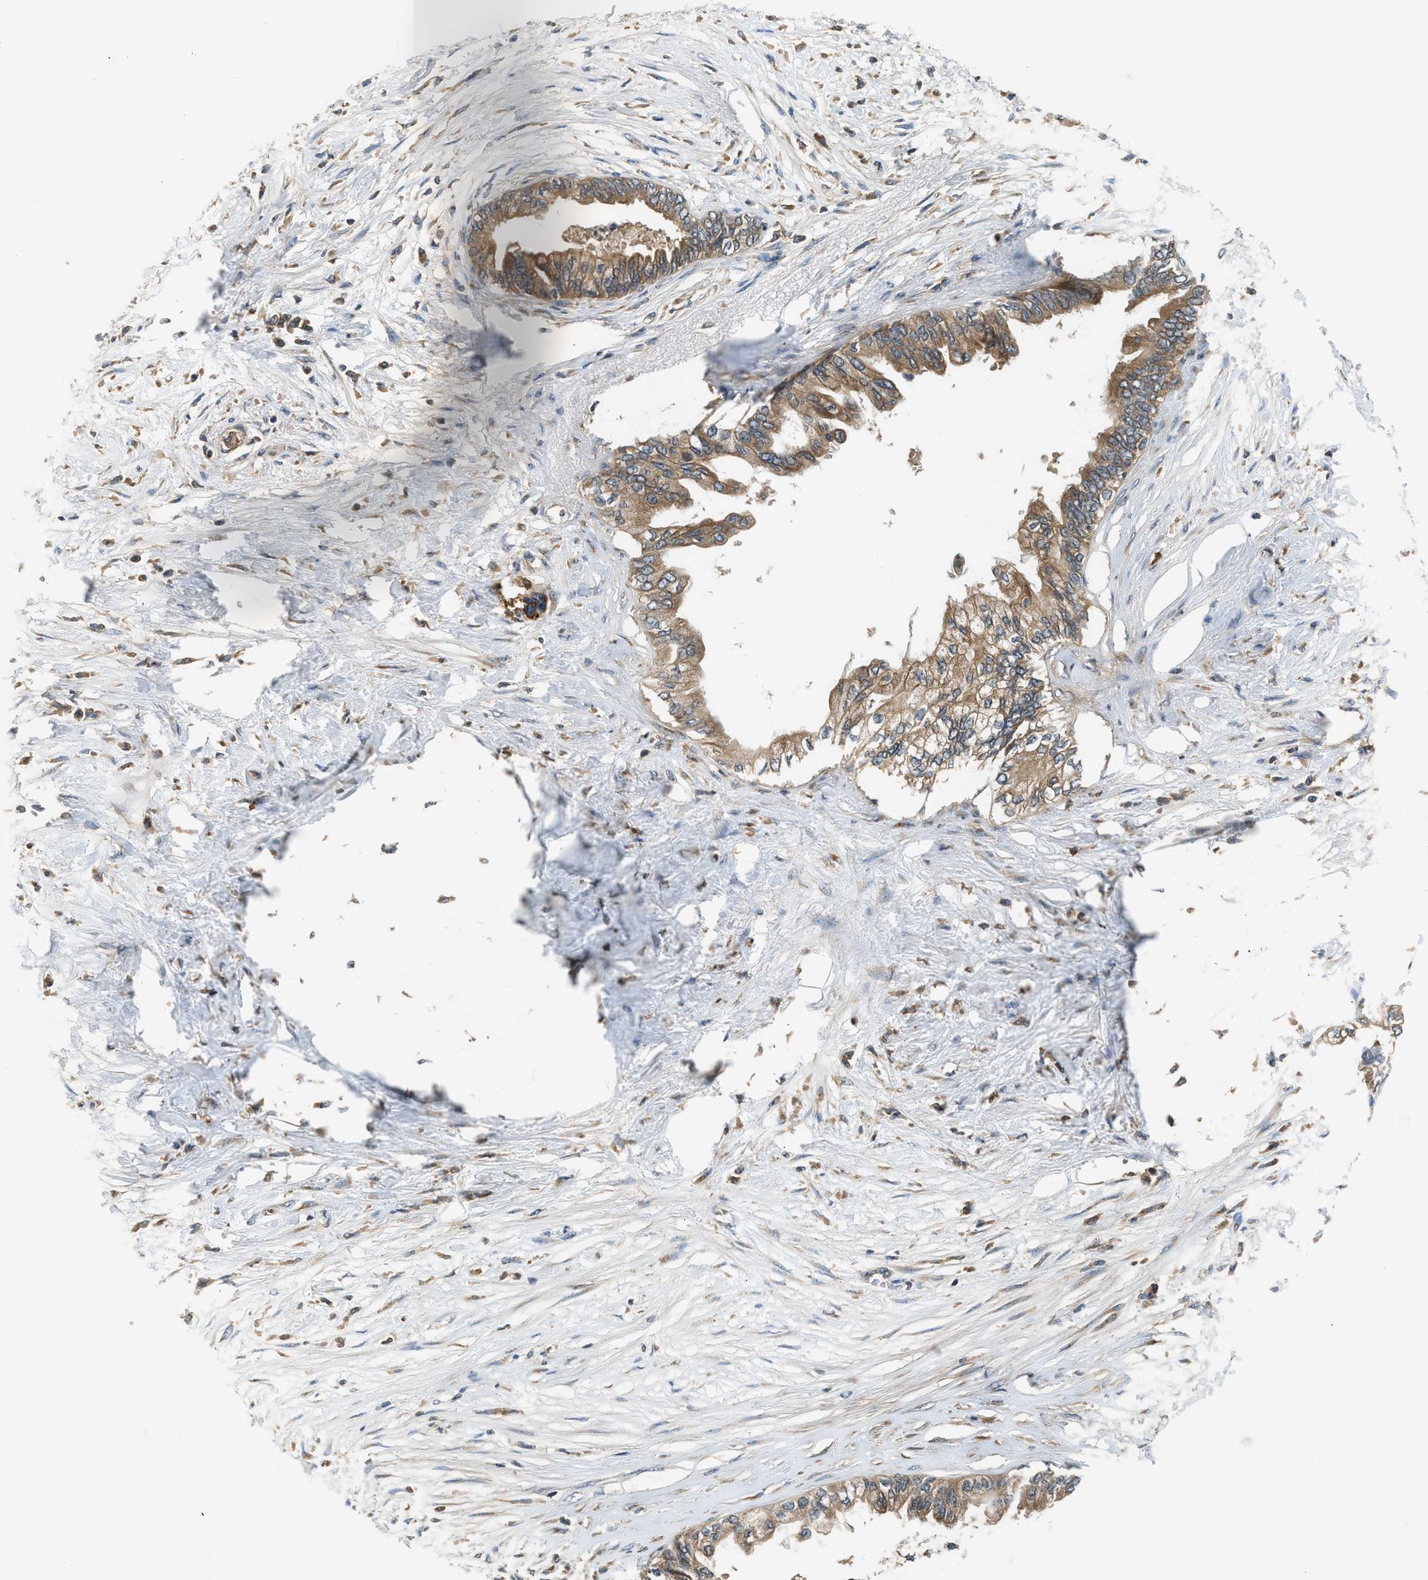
{"staining": {"intensity": "moderate", "quantity": ">75%", "location": "cytoplasmic/membranous"}, "tissue": "pancreatic cancer", "cell_type": "Tumor cells", "image_type": "cancer", "snomed": [{"axis": "morphology", "description": "Normal tissue, NOS"}, {"axis": "morphology", "description": "Adenocarcinoma, NOS"}, {"axis": "topography", "description": "Pancreas"}, {"axis": "topography", "description": "Duodenum"}], "caption": "Human pancreatic cancer (adenocarcinoma) stained for a protein (brown) shows moderate cytoplasmic/membranous positive positivity in about >75% of tumor cells.", "gene": "PAFAH2", "patient": {"sex": "female", "age": 60}}